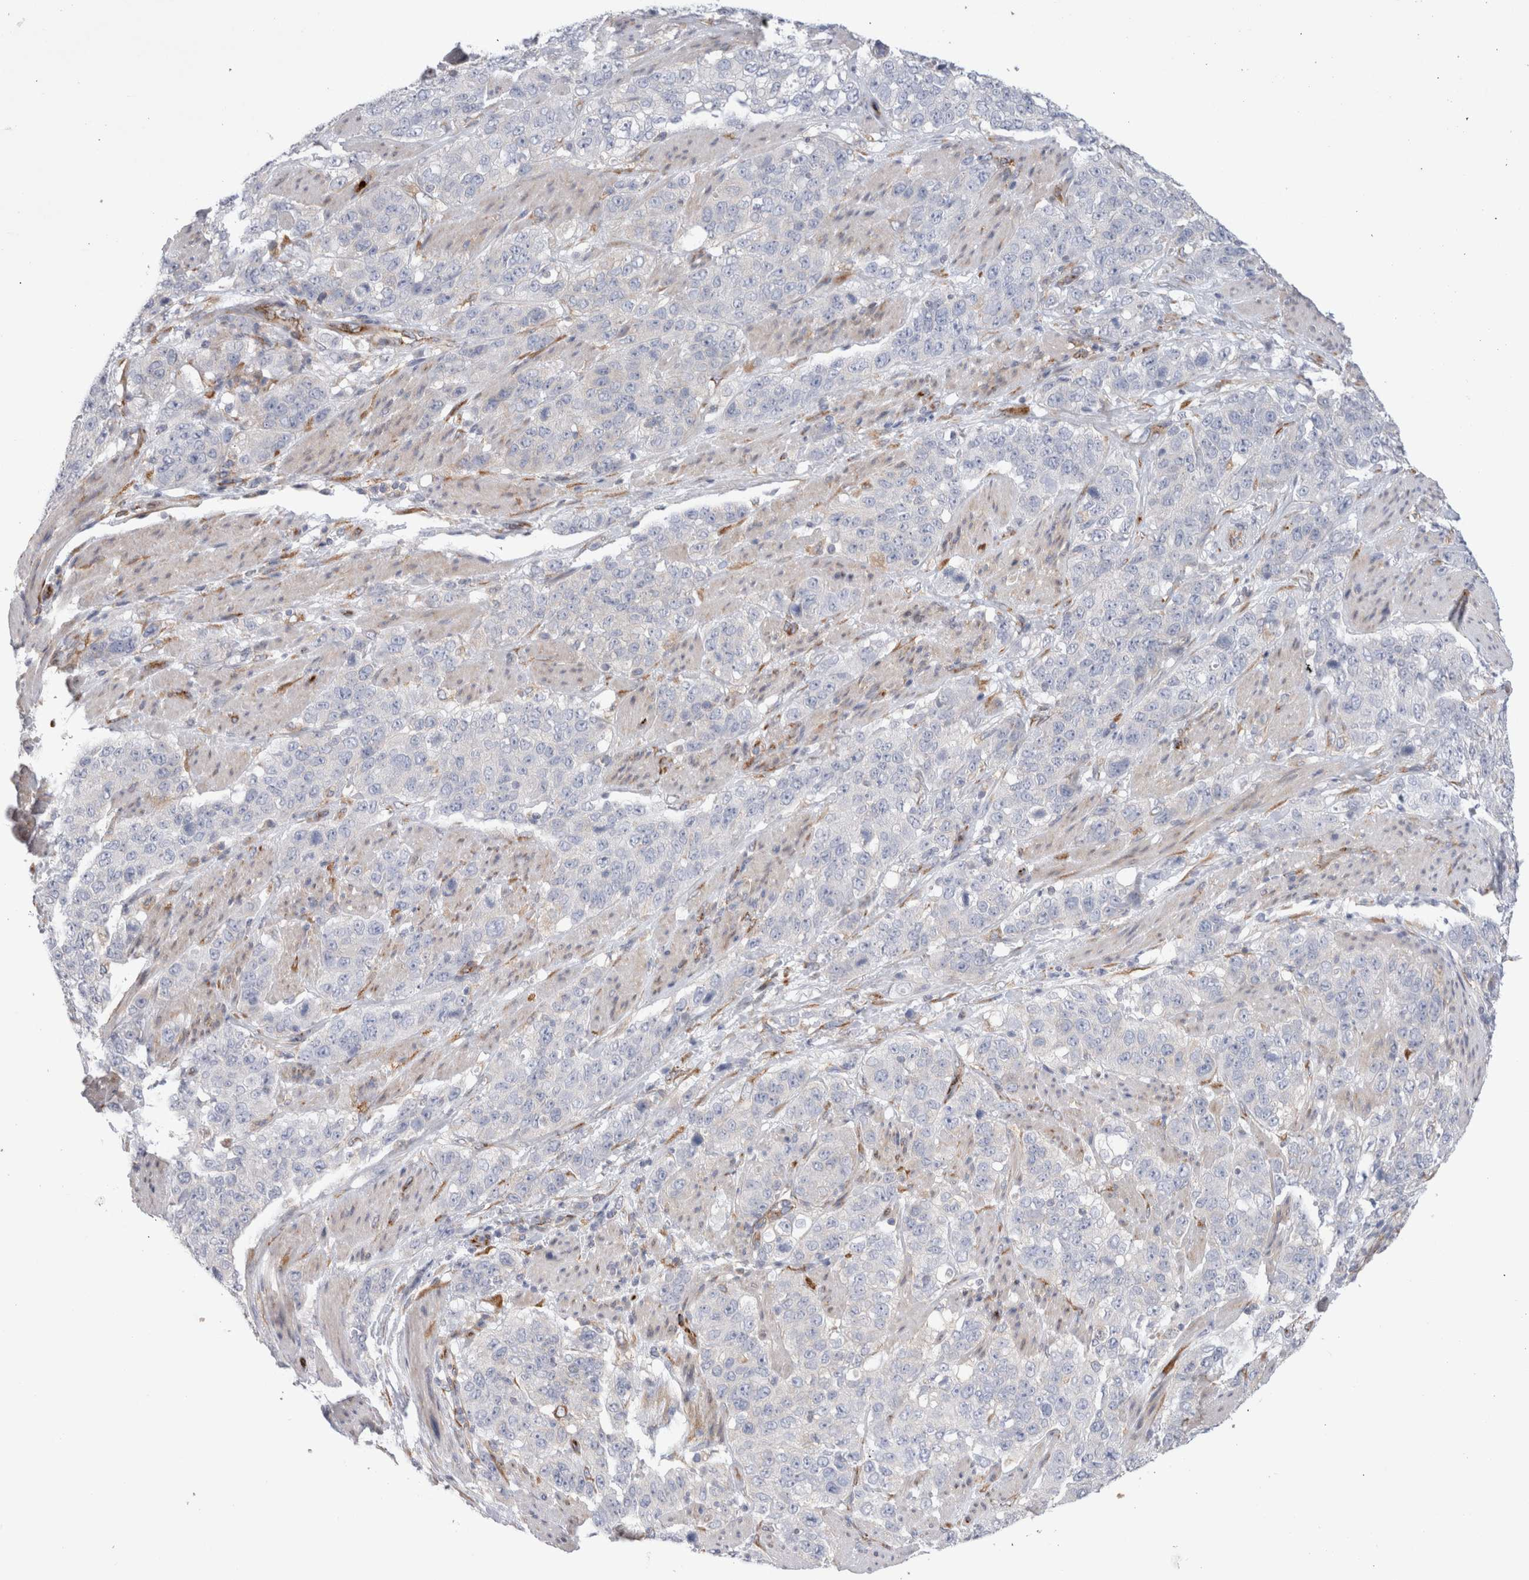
{"staining": {"intensity": "negative", "quantity": "none", "location": "none"}, "tissue": "stomach cancer", "cell_type": "Tumor cells", "image_type": "cancer", "snomed": [{"axis": "morphology", "description": "Adenocarcinoma, NOS"}, {"axis": "topography", "description": "Stomach"}], "caption": "IHC micrograph of stomach adenocarcinoma stained for a protein (brown), which displays no staining in tumor cells.", "gene": "CNPY4", "patient": {"sex": "male", "age": 48}}